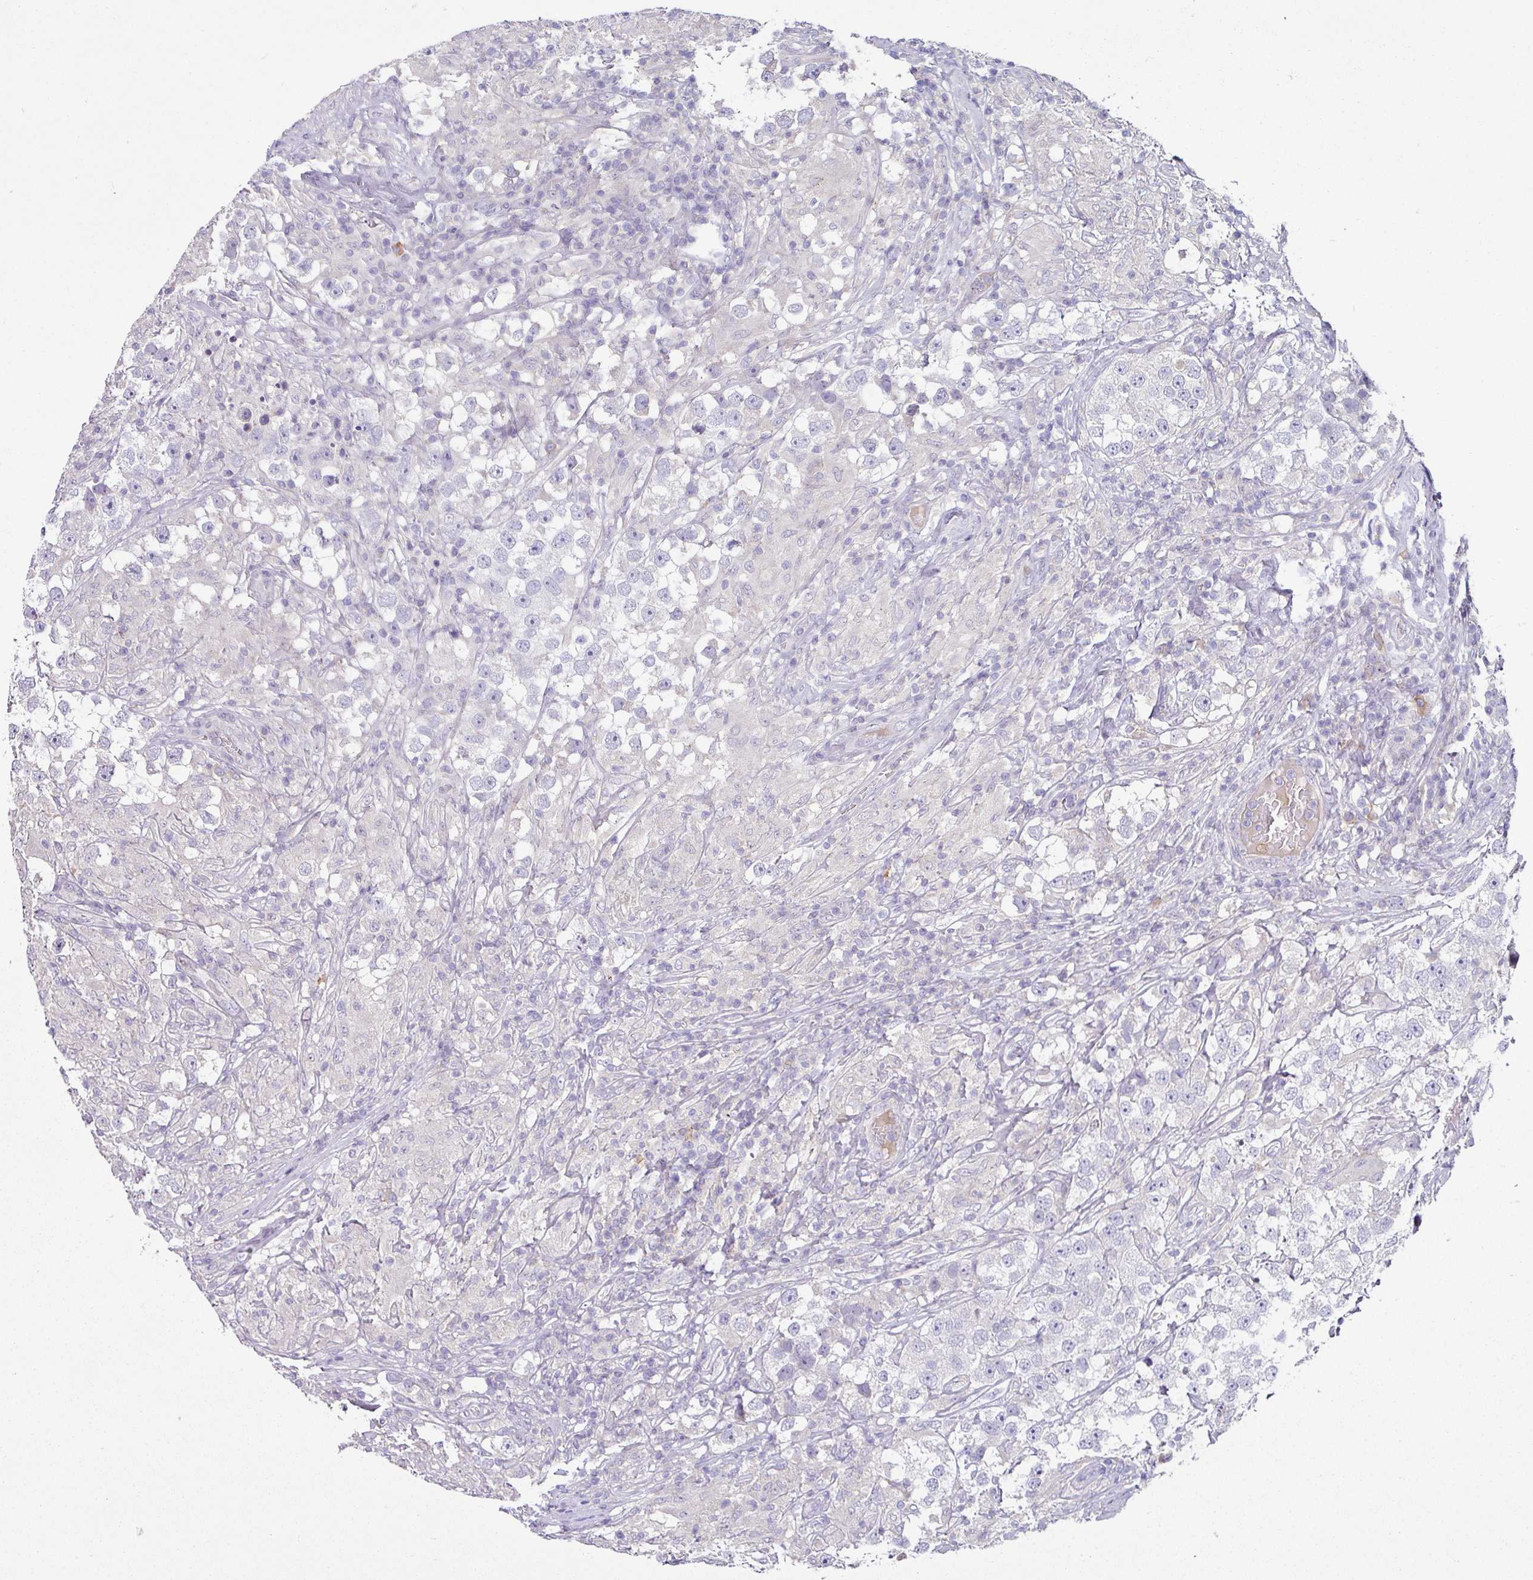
{"staining": {"intensity": "negative", "quantity": "none", "location": "none"}, "tissue": "testis cancer", "cell_type": "Tumor cells", "image_type": "cancer", "snomed": [{"axis": "morphology", "description": "Seminoma, NOS"}, {"axis": "topography", "description": "Testis"}], "caption": "A histopathology image of testis cancer stained for a protein shows no brown staining in tumor cells.", "gene": "SLAMF6", "patient": {"sex": "male", "age": 46}}